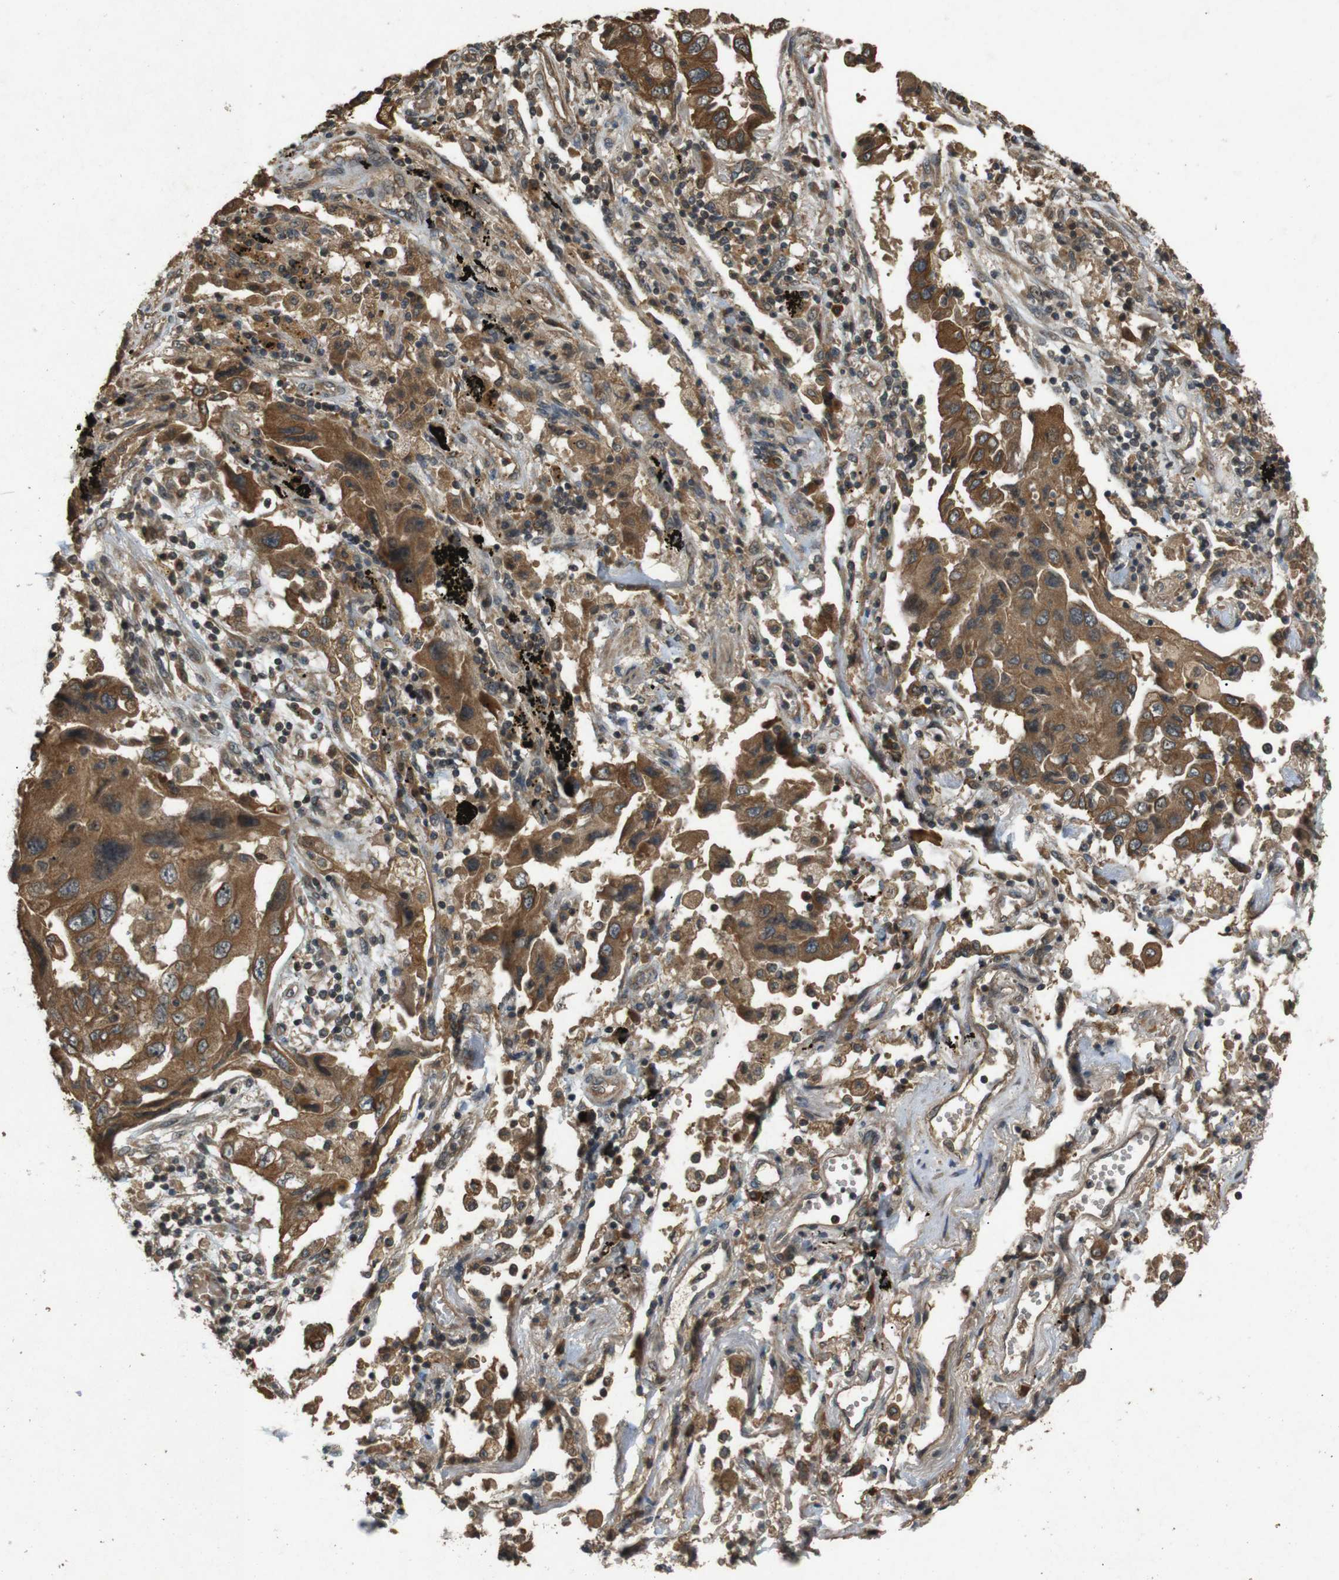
{"staining": {"intensity": "strong", "quantity": ">75%", "location": "cytoplasmic/membranous"}, "tissue": "lung cancer", "cell_type": "Tumor cells", "image_type": "cancer", "snomed": [{"axis": "morphology", "description": "Adenocarcinoma, NOS"}, {"axis": "topography", "description": "Lung"}], "caption": "Immunohistochemistry (IHC) image of human lung cancer (adenocarcinoma) stained for a protein (brown), which shows high levels of strong cytoplasmic/membranous staining in about >75% of tumor cells.", "gene": "TAP1", "patient": {"sex": "female", "age": 65}}